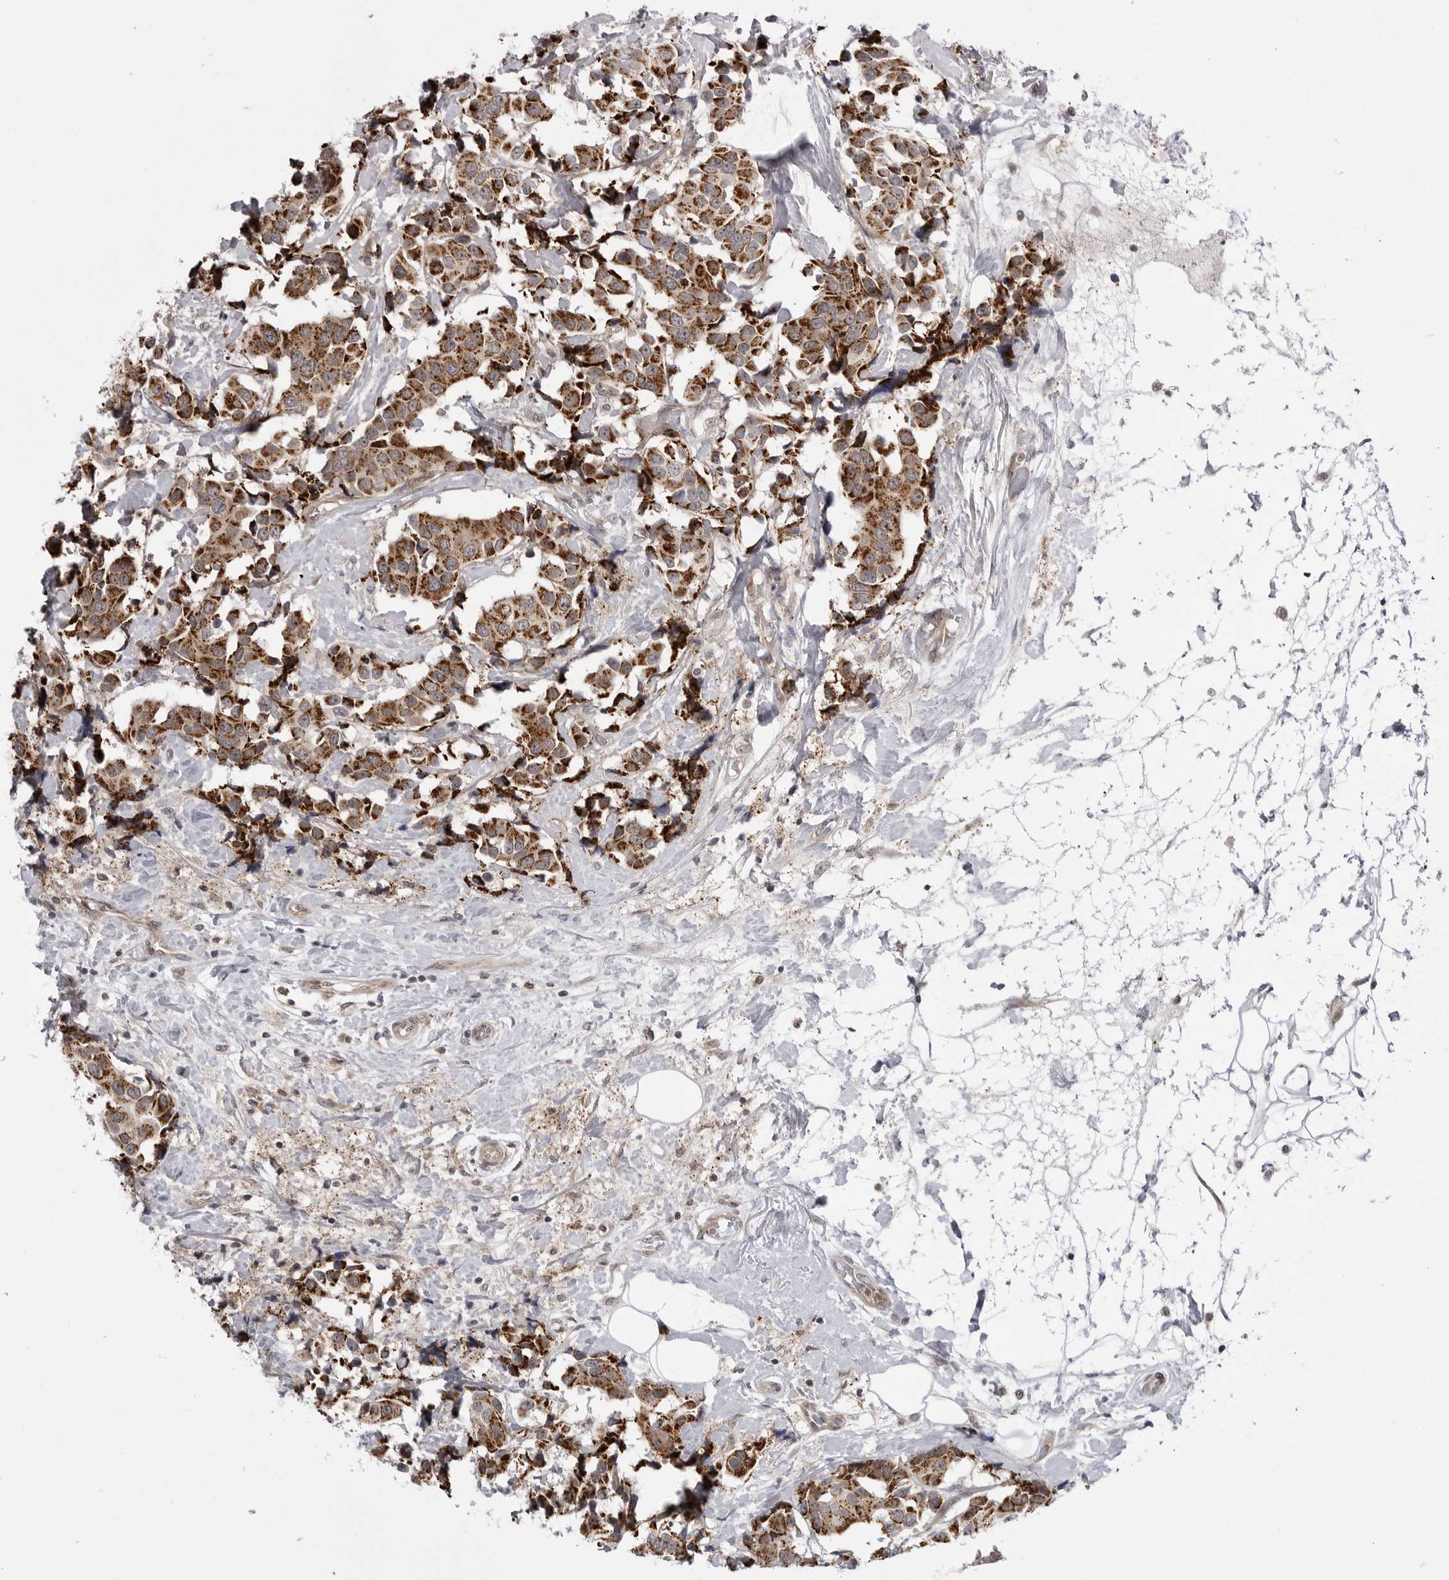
{"staining": {"intensity": "strong", "quantity": ">75%", "location": "cytoplasmic/membranous"}, "tissue": "breast cancer", "cell_type": "Tumor cells", "image_type": "cancer", "snomed": [{"axis": "morphology", "description": "Normal tissue, NOS"}, {"axis": "morphology", "description": "Duct carcinoma"}, {"axis": "topography", "description": "Breast"}], "caption": "Immunohistochemistry of human invasive ductal carcinoma (breast) displays high levels of strong cytoplasmic/membranous expression in approximately >75% of tumor cells. (IHC, brightfield microscopy, high magnification).", "gene": "CCDC18", "patient": {"sex": "female", "age": 39}}